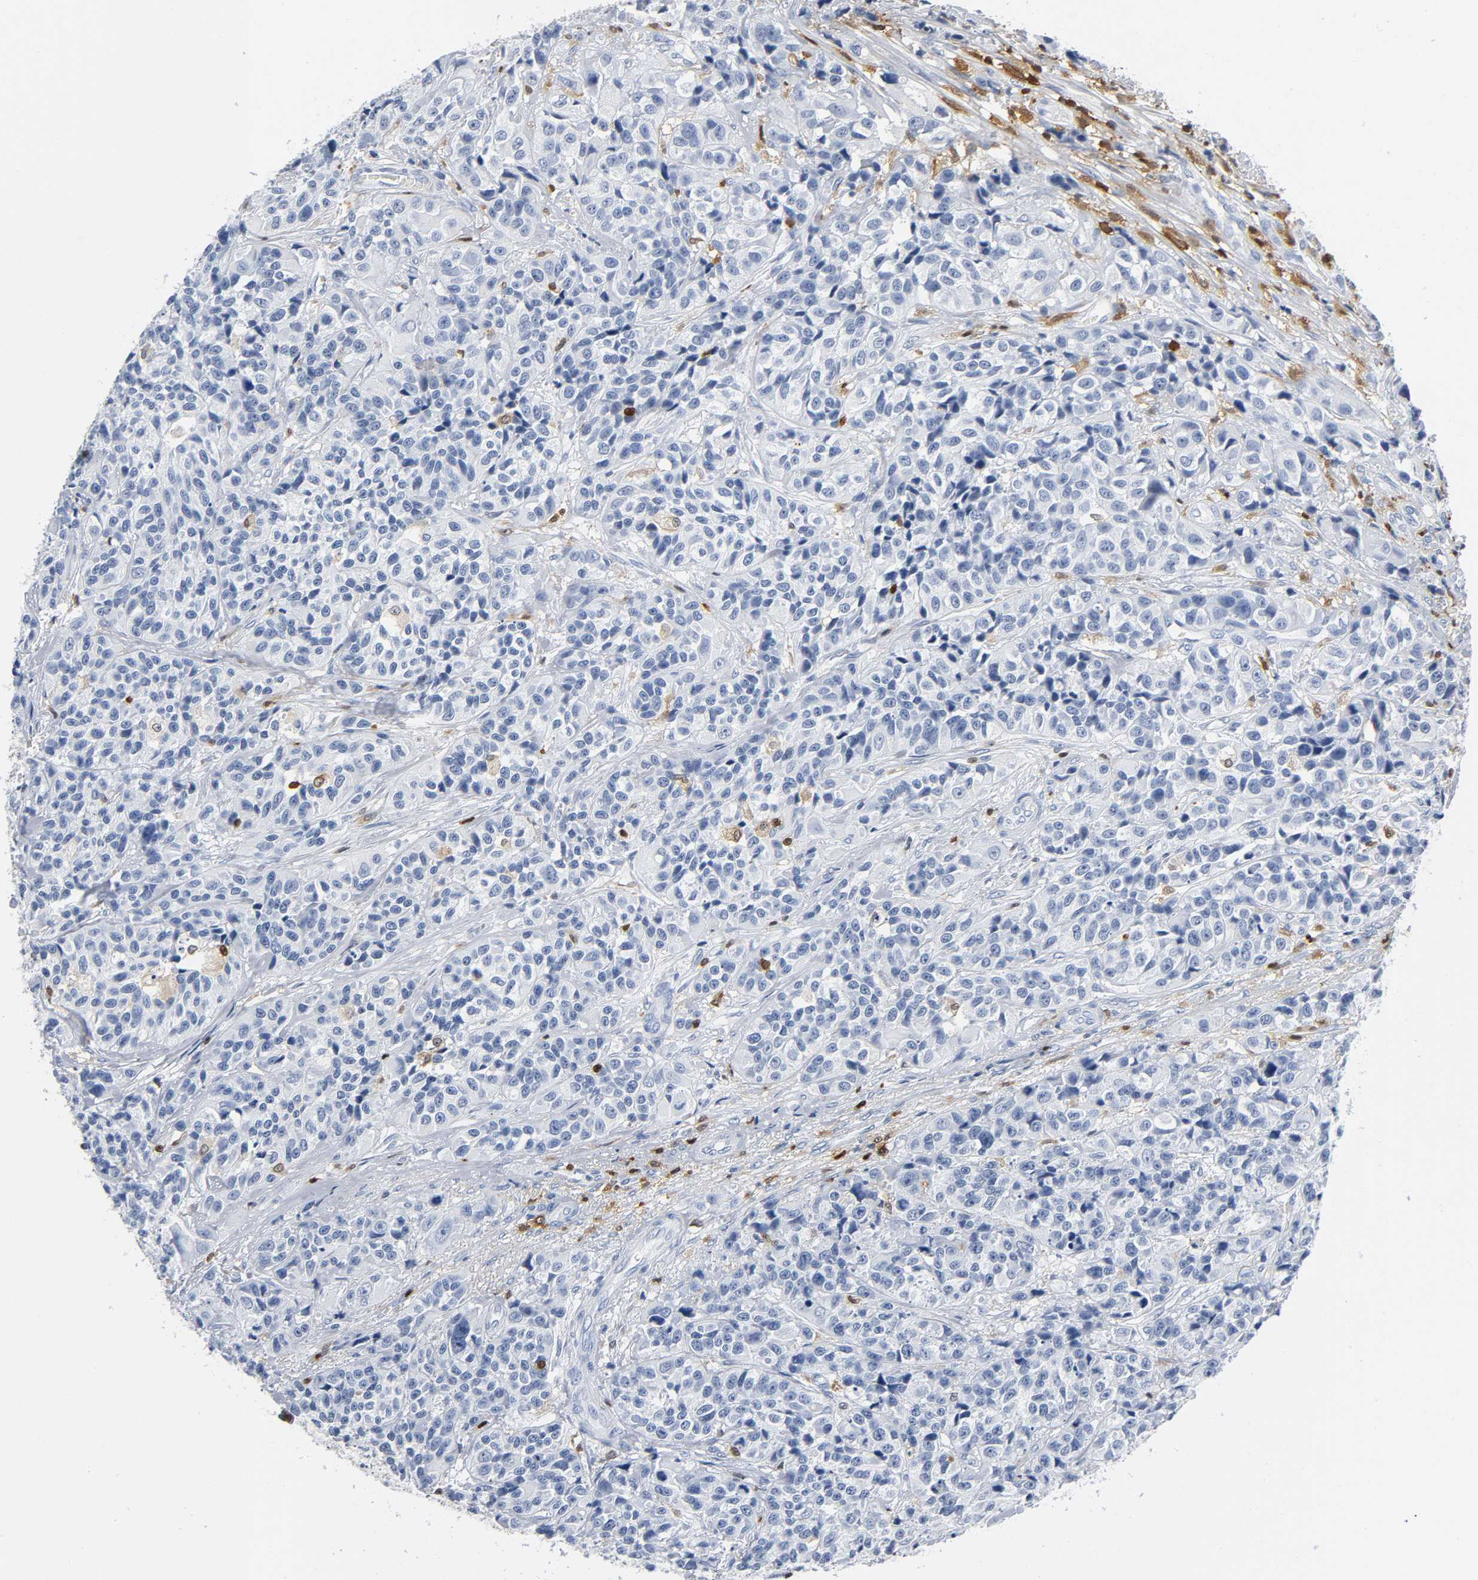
{"staining": {"intensity": "negative", "quantity": "none", "location": "none"}, "tissue": "urothelial cancer", "cell_type": "Tumor cells", "image_type": "cancer", "snomed": [{"axis": "morphology", "description": "Urothelial carcinoma, High grade"}, {"axis": "topography", "description": "Urinary bladder"}], "caption": "IHC of human urothelial cancer exhibits no staining in tumor cells.", "gene": "DOK2", "patient": {"sex": "female", "age": 81}}